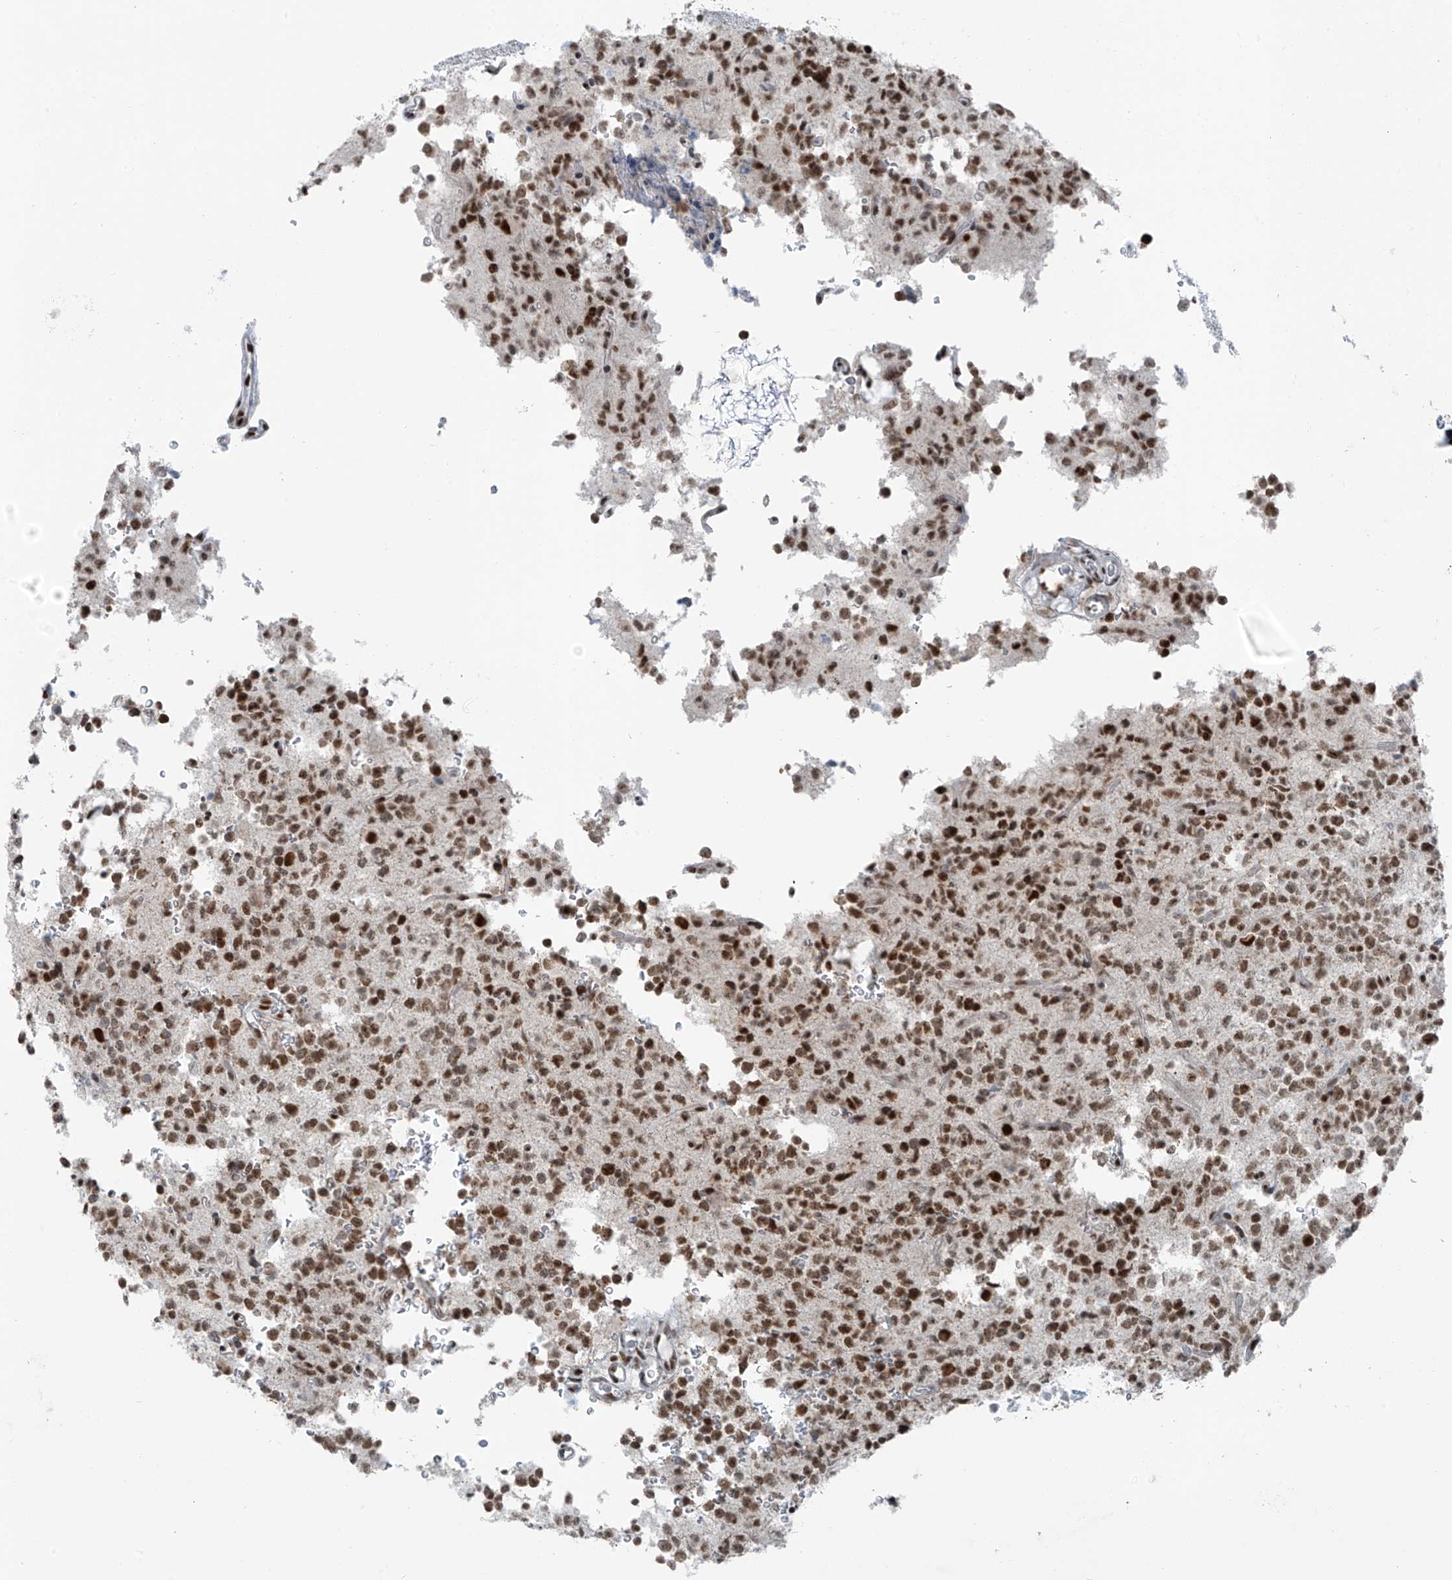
{"staining": {"intensity": "moderate", "quantity": ">75%", "location": "nuclear"}, "tissue": "glioma", "cell_type": "Tumor cells", "image_type": "cancer", "snomed": [{"axis": "morphology", "description": "Glioma, malignant, High grade"}, {"axis": "topography", "description": "Brain"}], "caption": "Approximately >75% of tumor cells in human glioma reveal moderate nuclear protein expression as visualized by brown immunohistochemical staining.", "gene": "WRNIP1", "patient": {"sex": "female", "age": 62}}